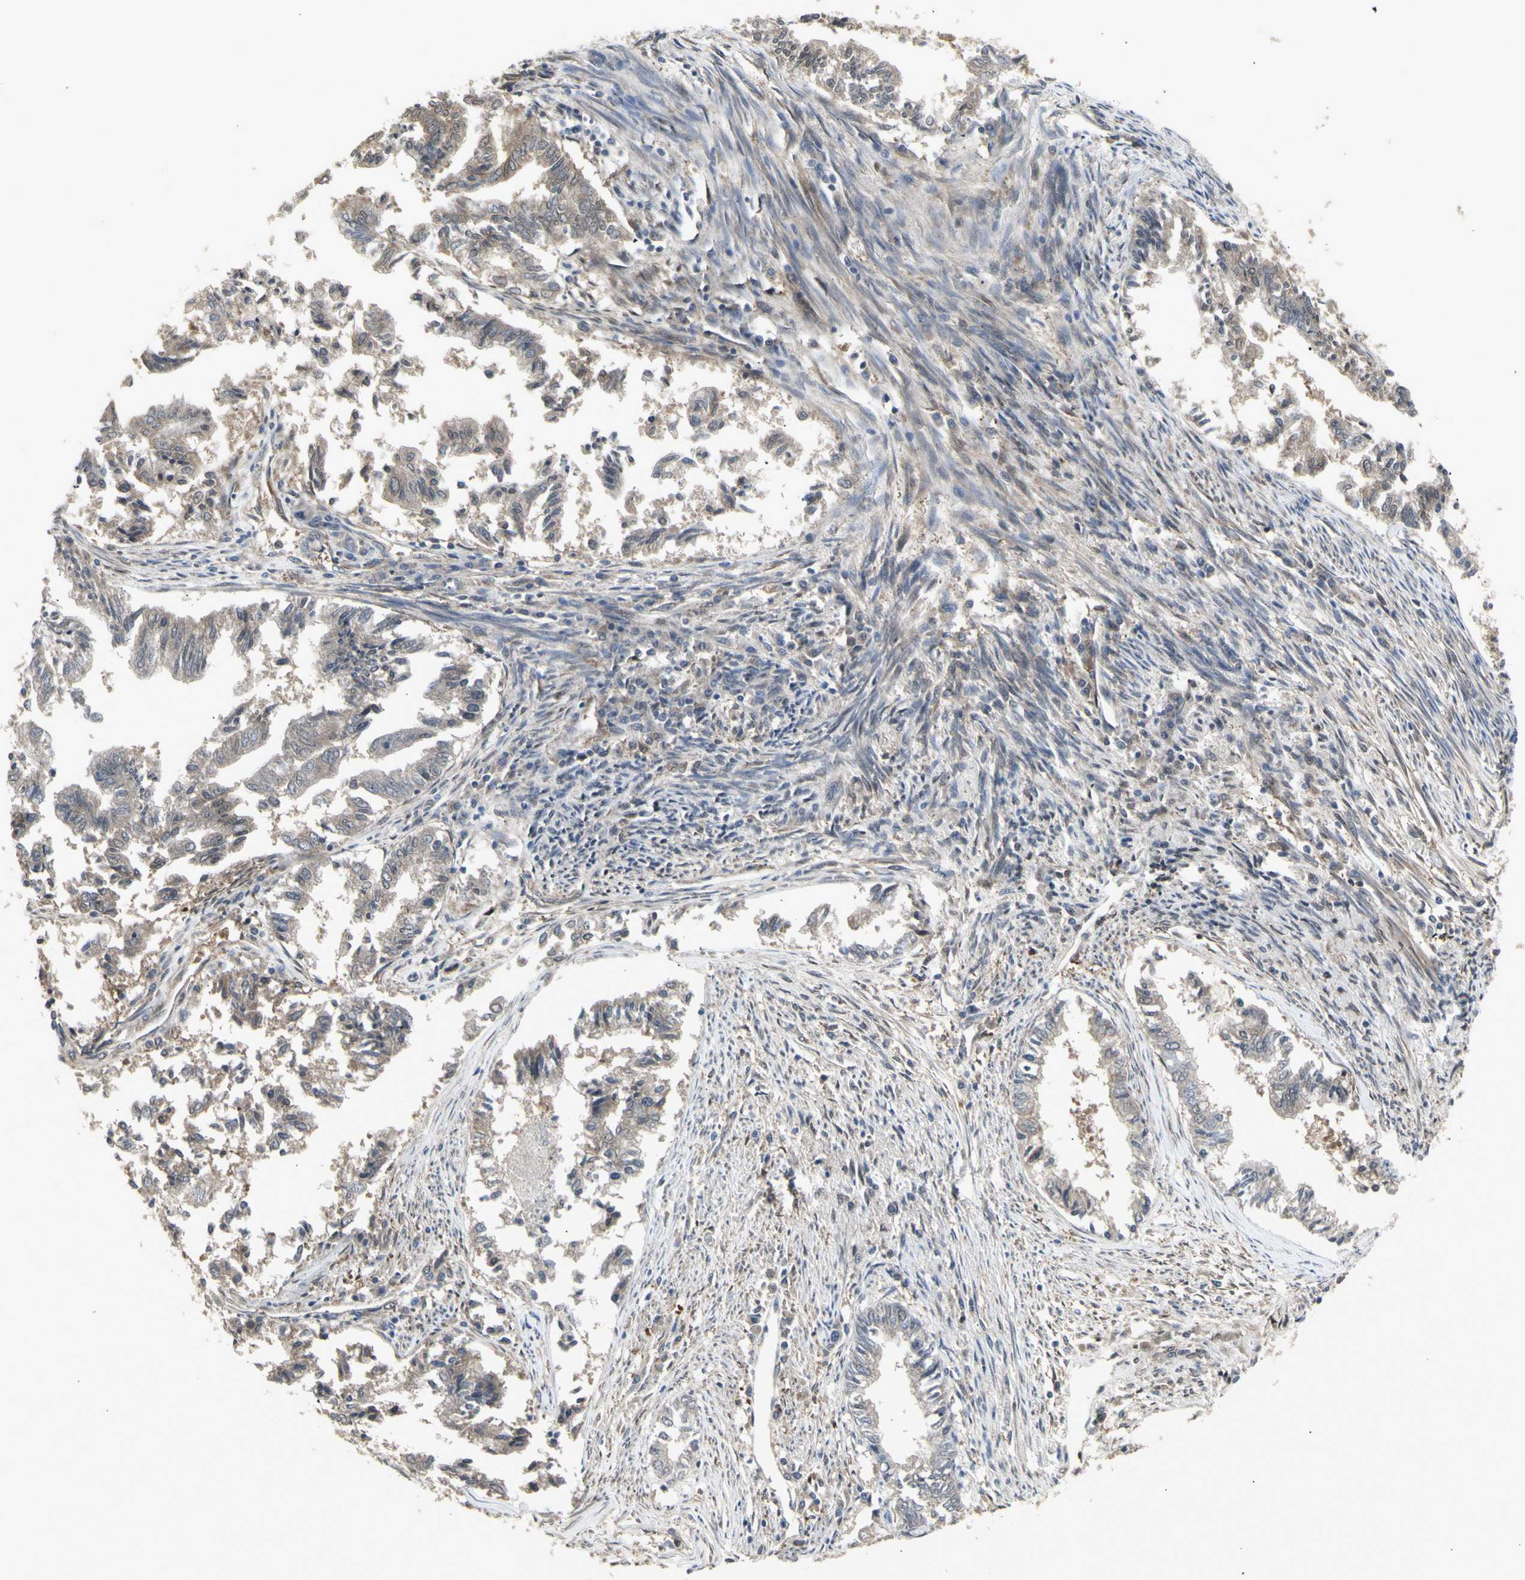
{"staining": {"intensity": "moderate", "quantity": ">75%", "location": "cytoplasmic/membranous"}, "tissue": "endometrial cancer", "cell_type": "Tumor cells", "image_type": "cancer", "snomed": [{"axis": "morphology", "description": "Necrosis, NOS"}, {"axis": "morphology", "description": "Adenocarcinoma, NOS"}, {"axis": "topography", "description": "Endometrium"}], "caption": "Protein staining shows moderate cytoplasmic/membranous positivity in about >75% of tumor cells in endometrial cancer.", "gene": "CHURC1-FNTB", "patient": {"sex": "female", "age": 79}}